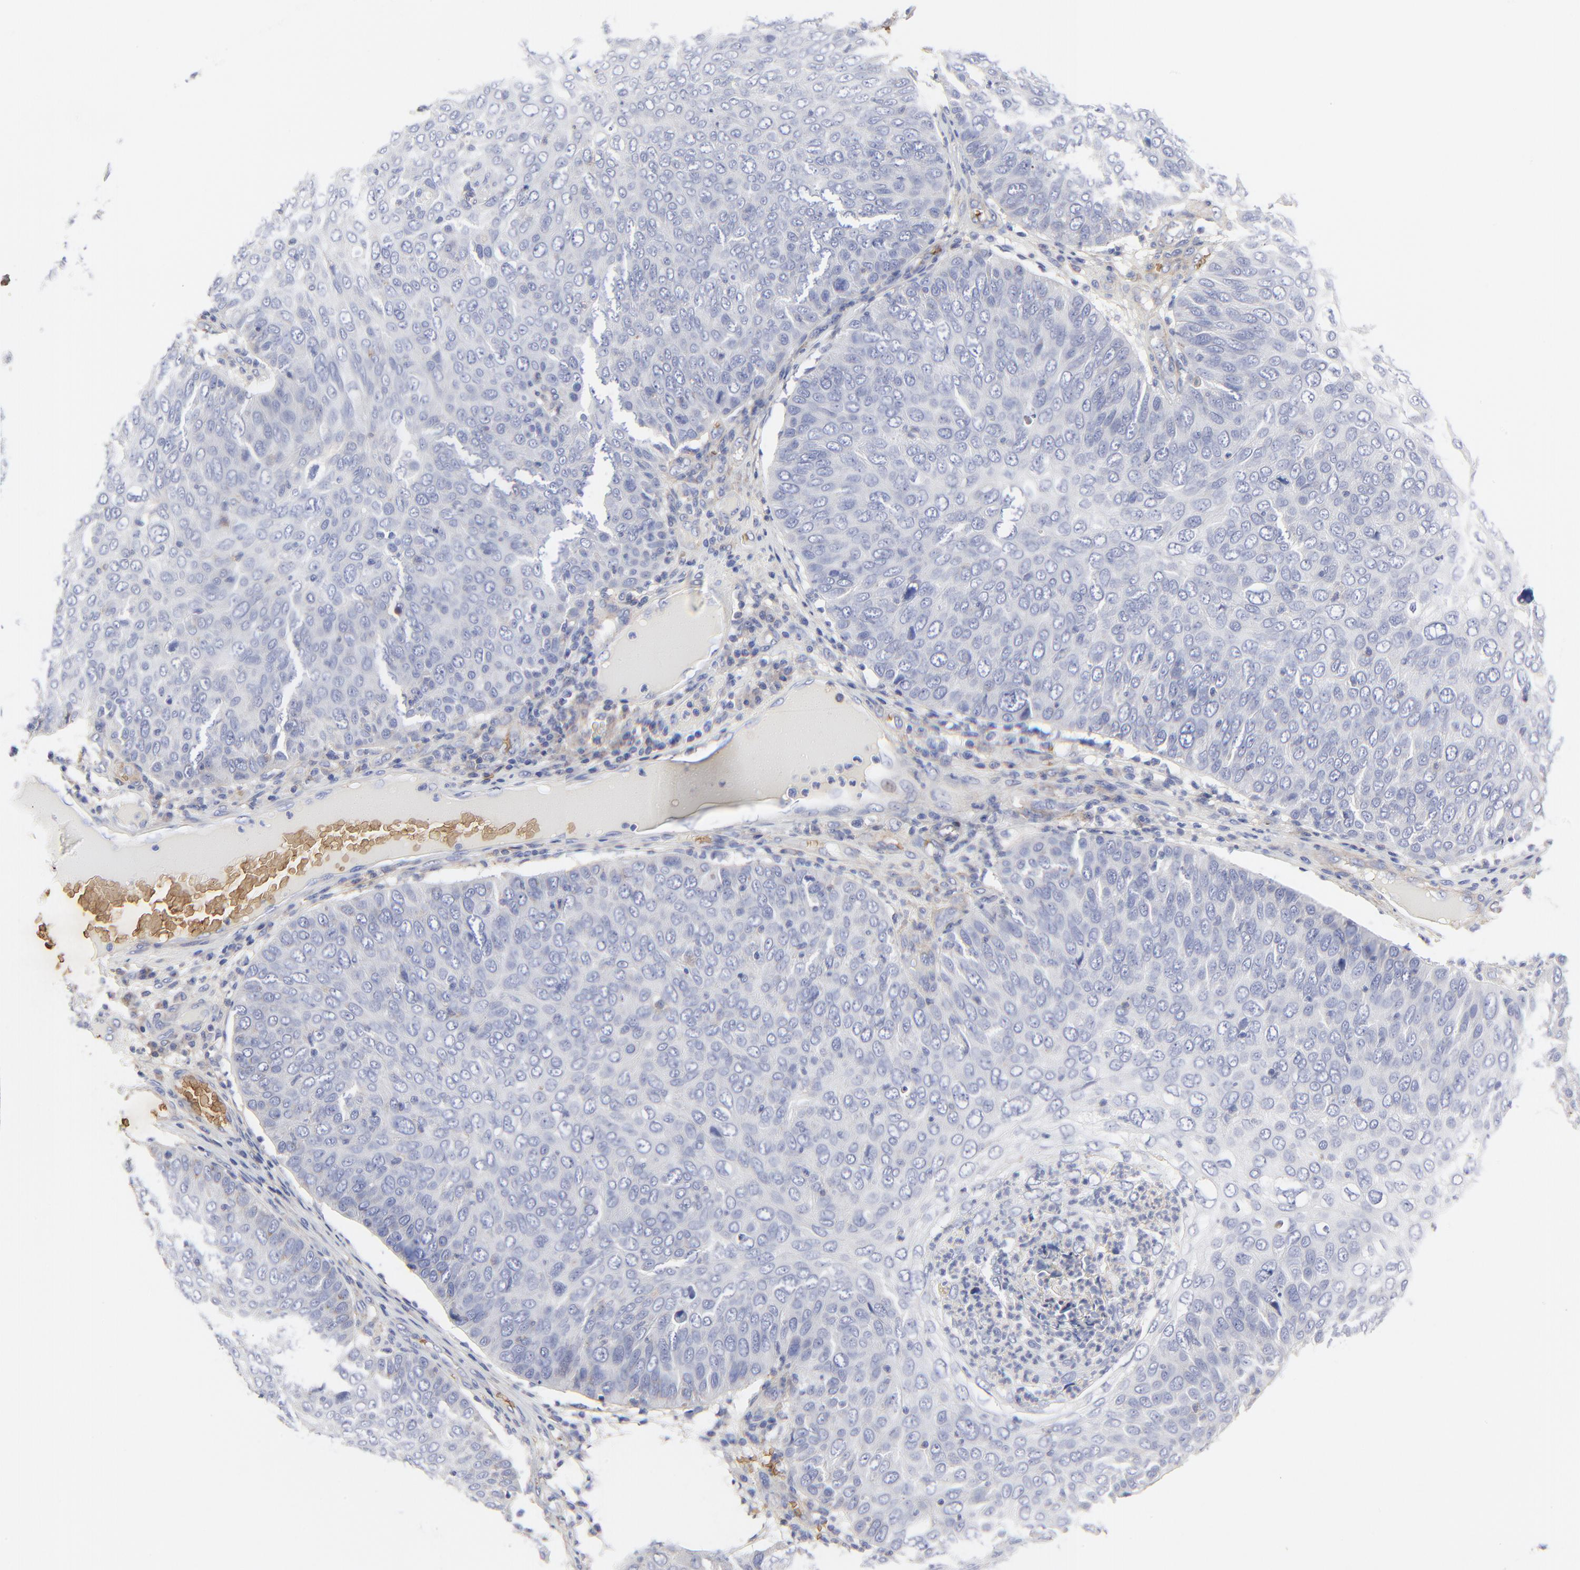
{"staining": {"intensity": "negative", "quantity": "none", "location": "none"}, "tissue": "skin cancer", "cell_type": "Tumor cells", "image_type": "cancer", "snomed": [{"axis": "morphology", "description": "Squamous cell carcinoma, NOS"}, {"axis": "topography", "description": "Skin"}], "caption": "There is no significant expression in tumor cells of skin squamous cell carcinoma.", "gene": "PAG1", "patient": {"sex": "male", "age": 87}}